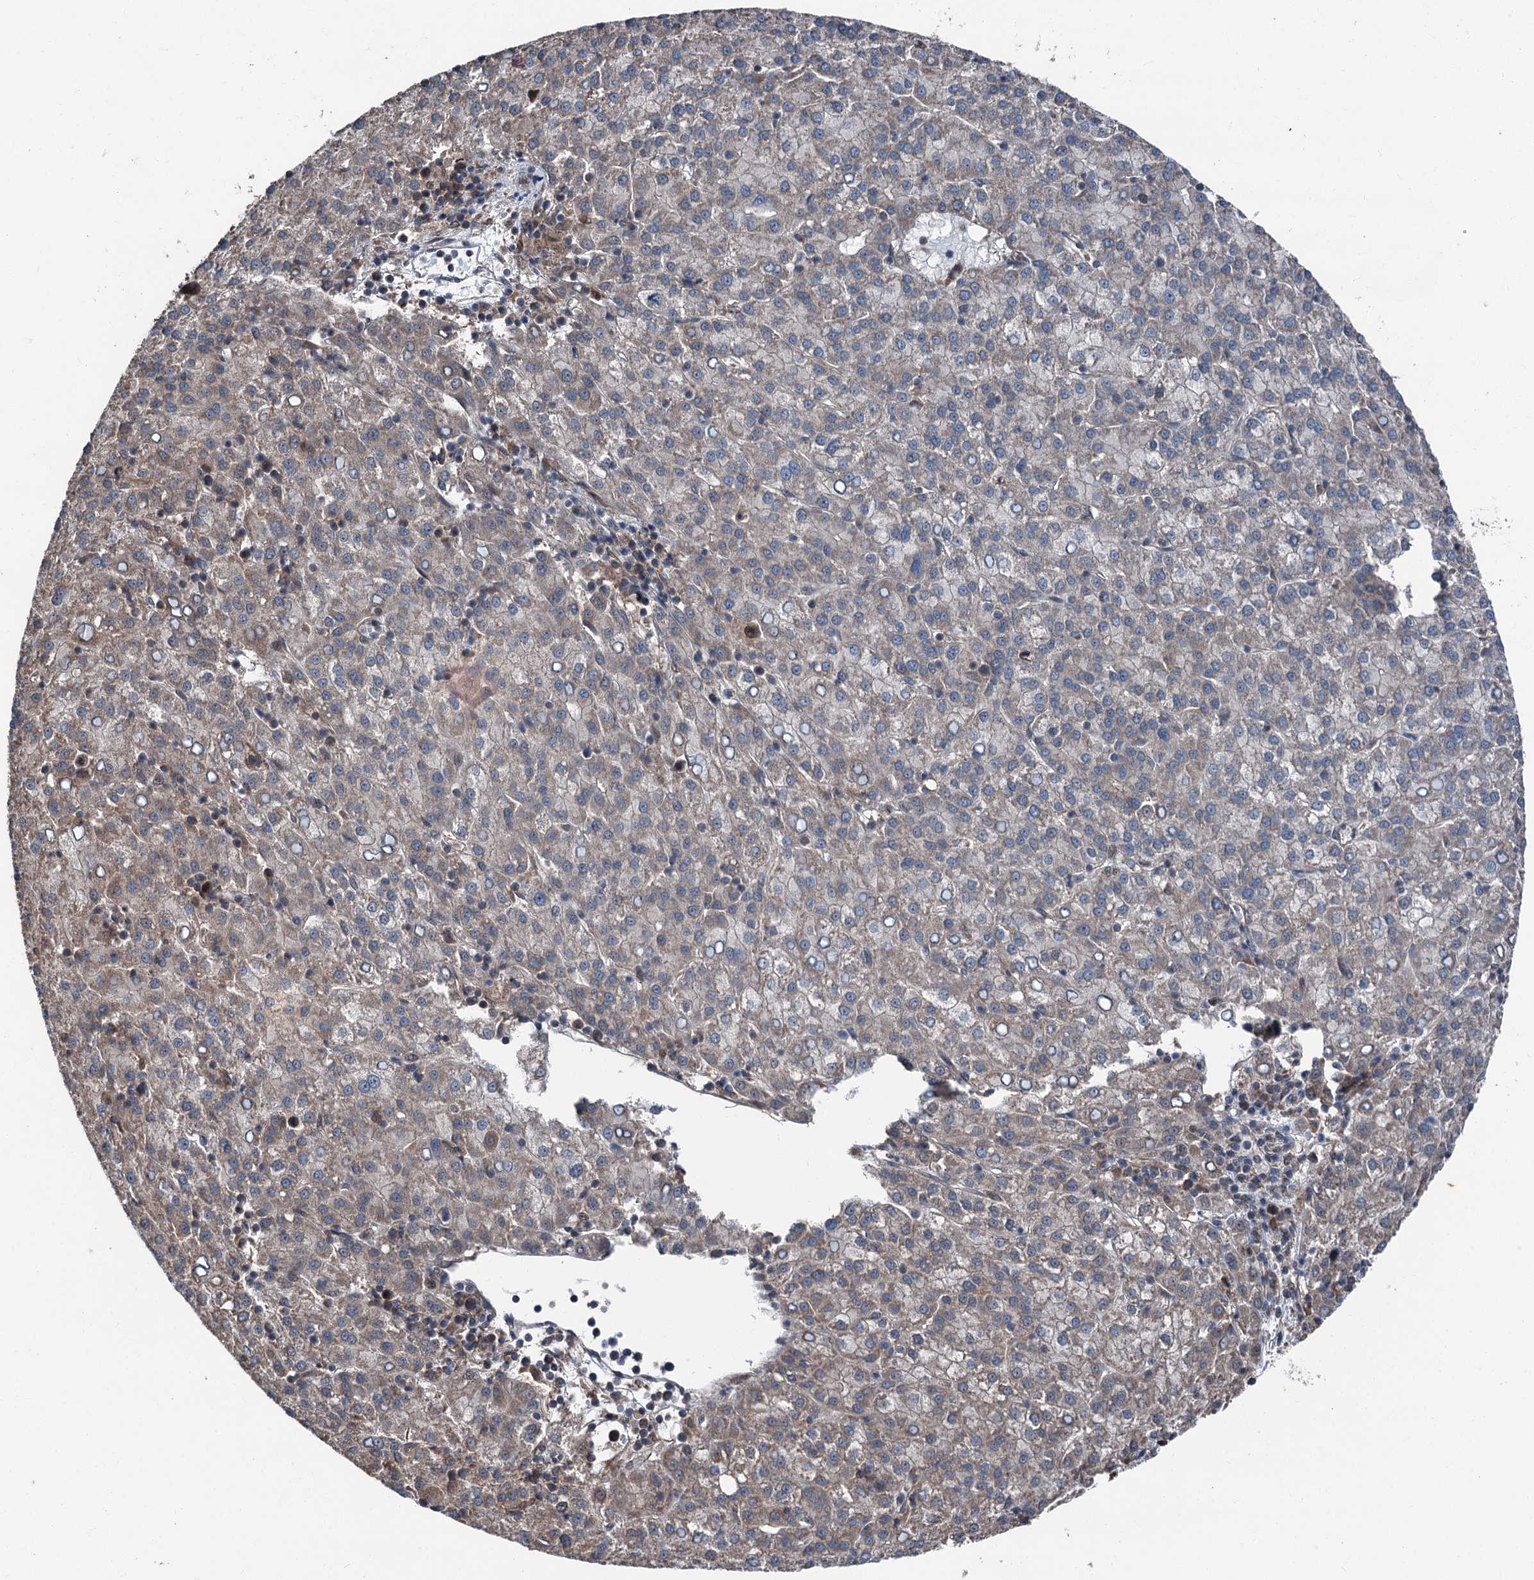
{"staining": {"intensity": "moderate", "quantity": "25%-75%", "location": "cytoplasmic/membranous"}, "tissue": "liver cancer", "cell_type": "Tumor cells", "image_type": "cancer", "snomed": [{"axis": "morphology", "description": "Carcinoma, Hepatocellular, NOS"}, {"axis": "topography", "description": "Liver"}], "caption": "DAB (3,3'-diaminobenzidine) immunohistochemical staining of human liver cancer demonstrates moderate cytoplasmic/membranous protein positivity in about 25%-75% of tumor cells.", "gene": "PSMD13", "patient": {"sex": "female", "age": 58}}